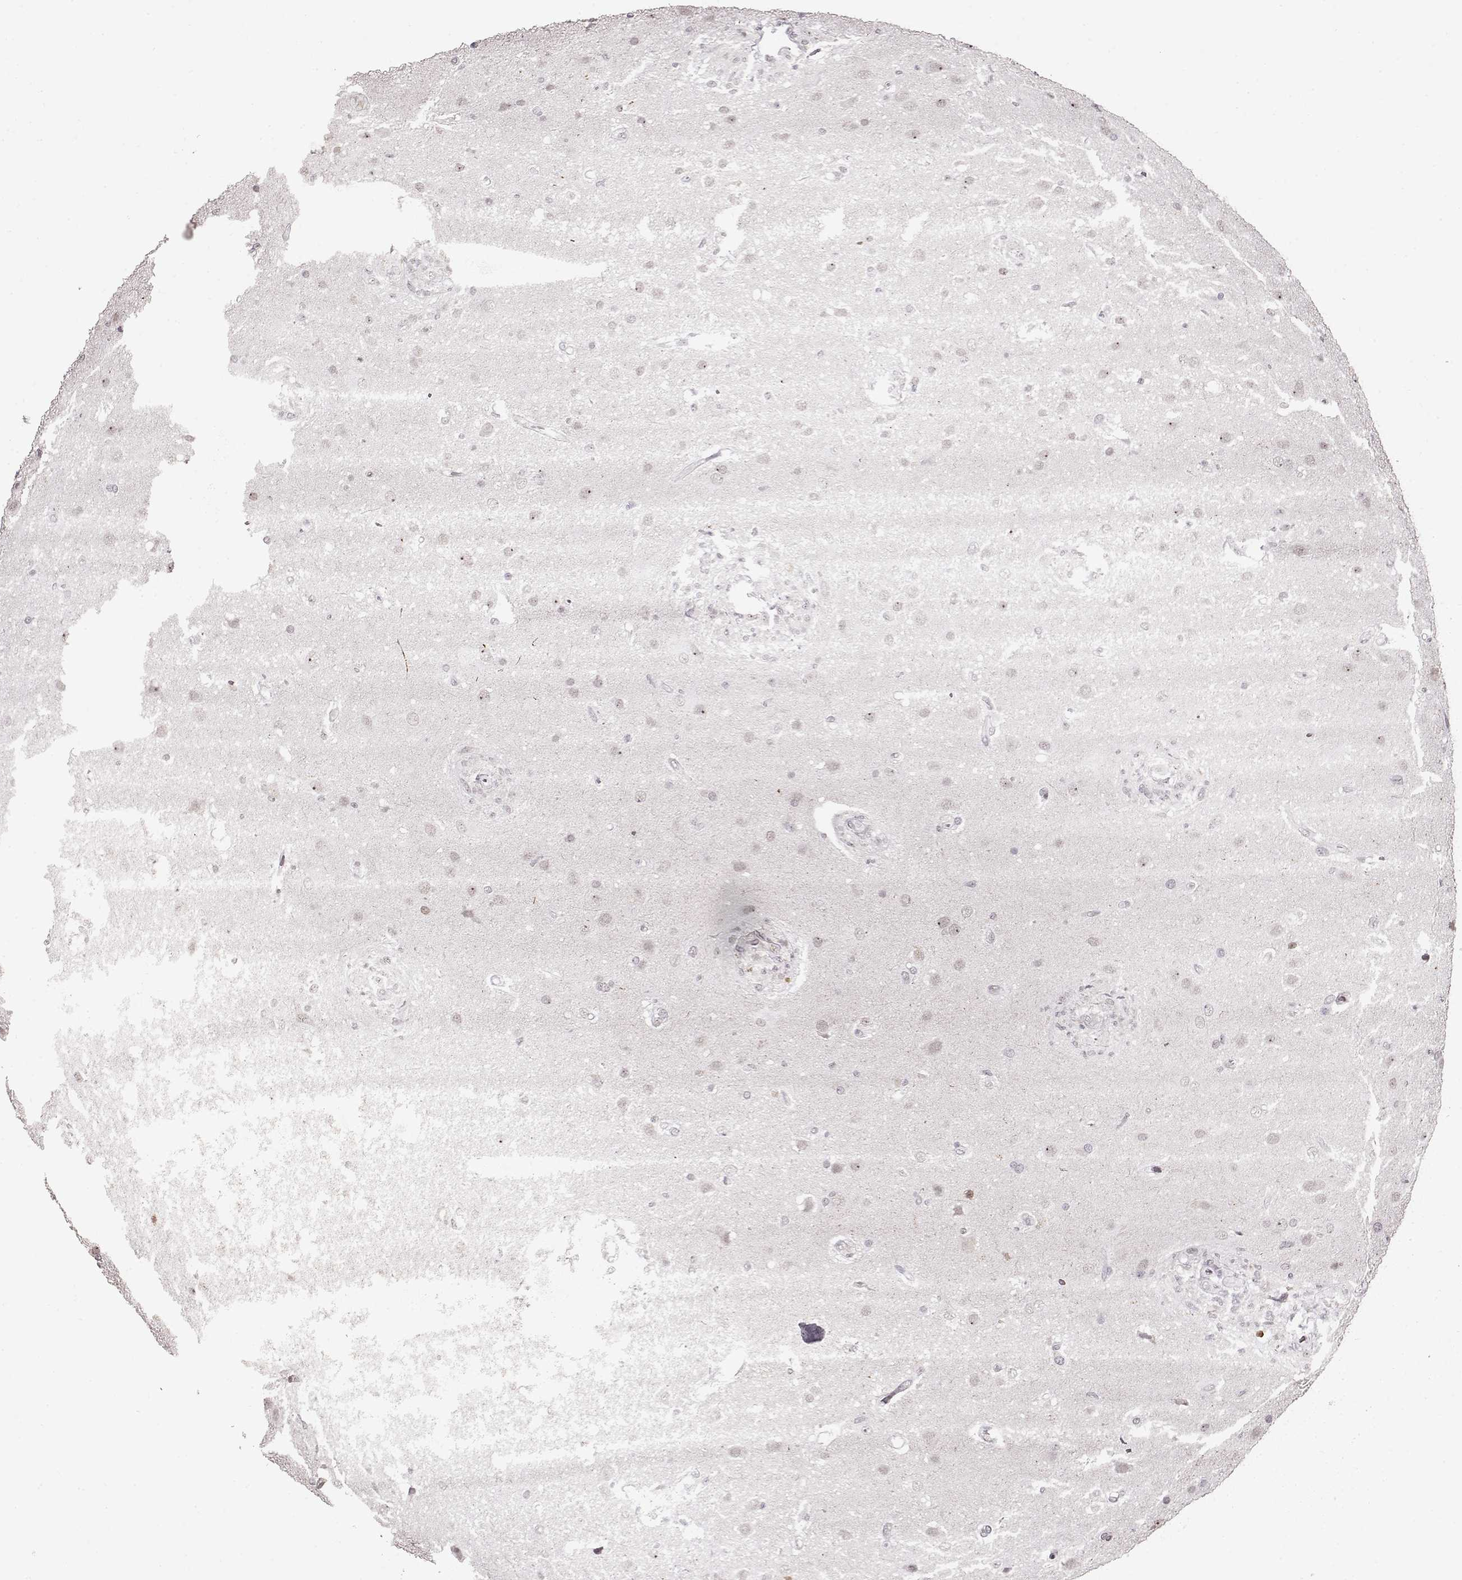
{"staining": {"intensity": "negative", "quantity": "none", "location": "none"}, "tissue": "glioma", "cell_type": "Tumor cells", "image_type": "cancer", "snomed": [{"axis": "morphology", "description": "Glioma, malignant, High grade"}, {"axis": "topography", "description": "Brain"}], "caption": "This photomicrograph is of glioma stained with immunohistochemistry to label a protein in brown with the nuclei are counter-stained blue. There is no expression in tumor cells.", "gene": "PCP4", "patient": {"sex": "male", "age": 68}}